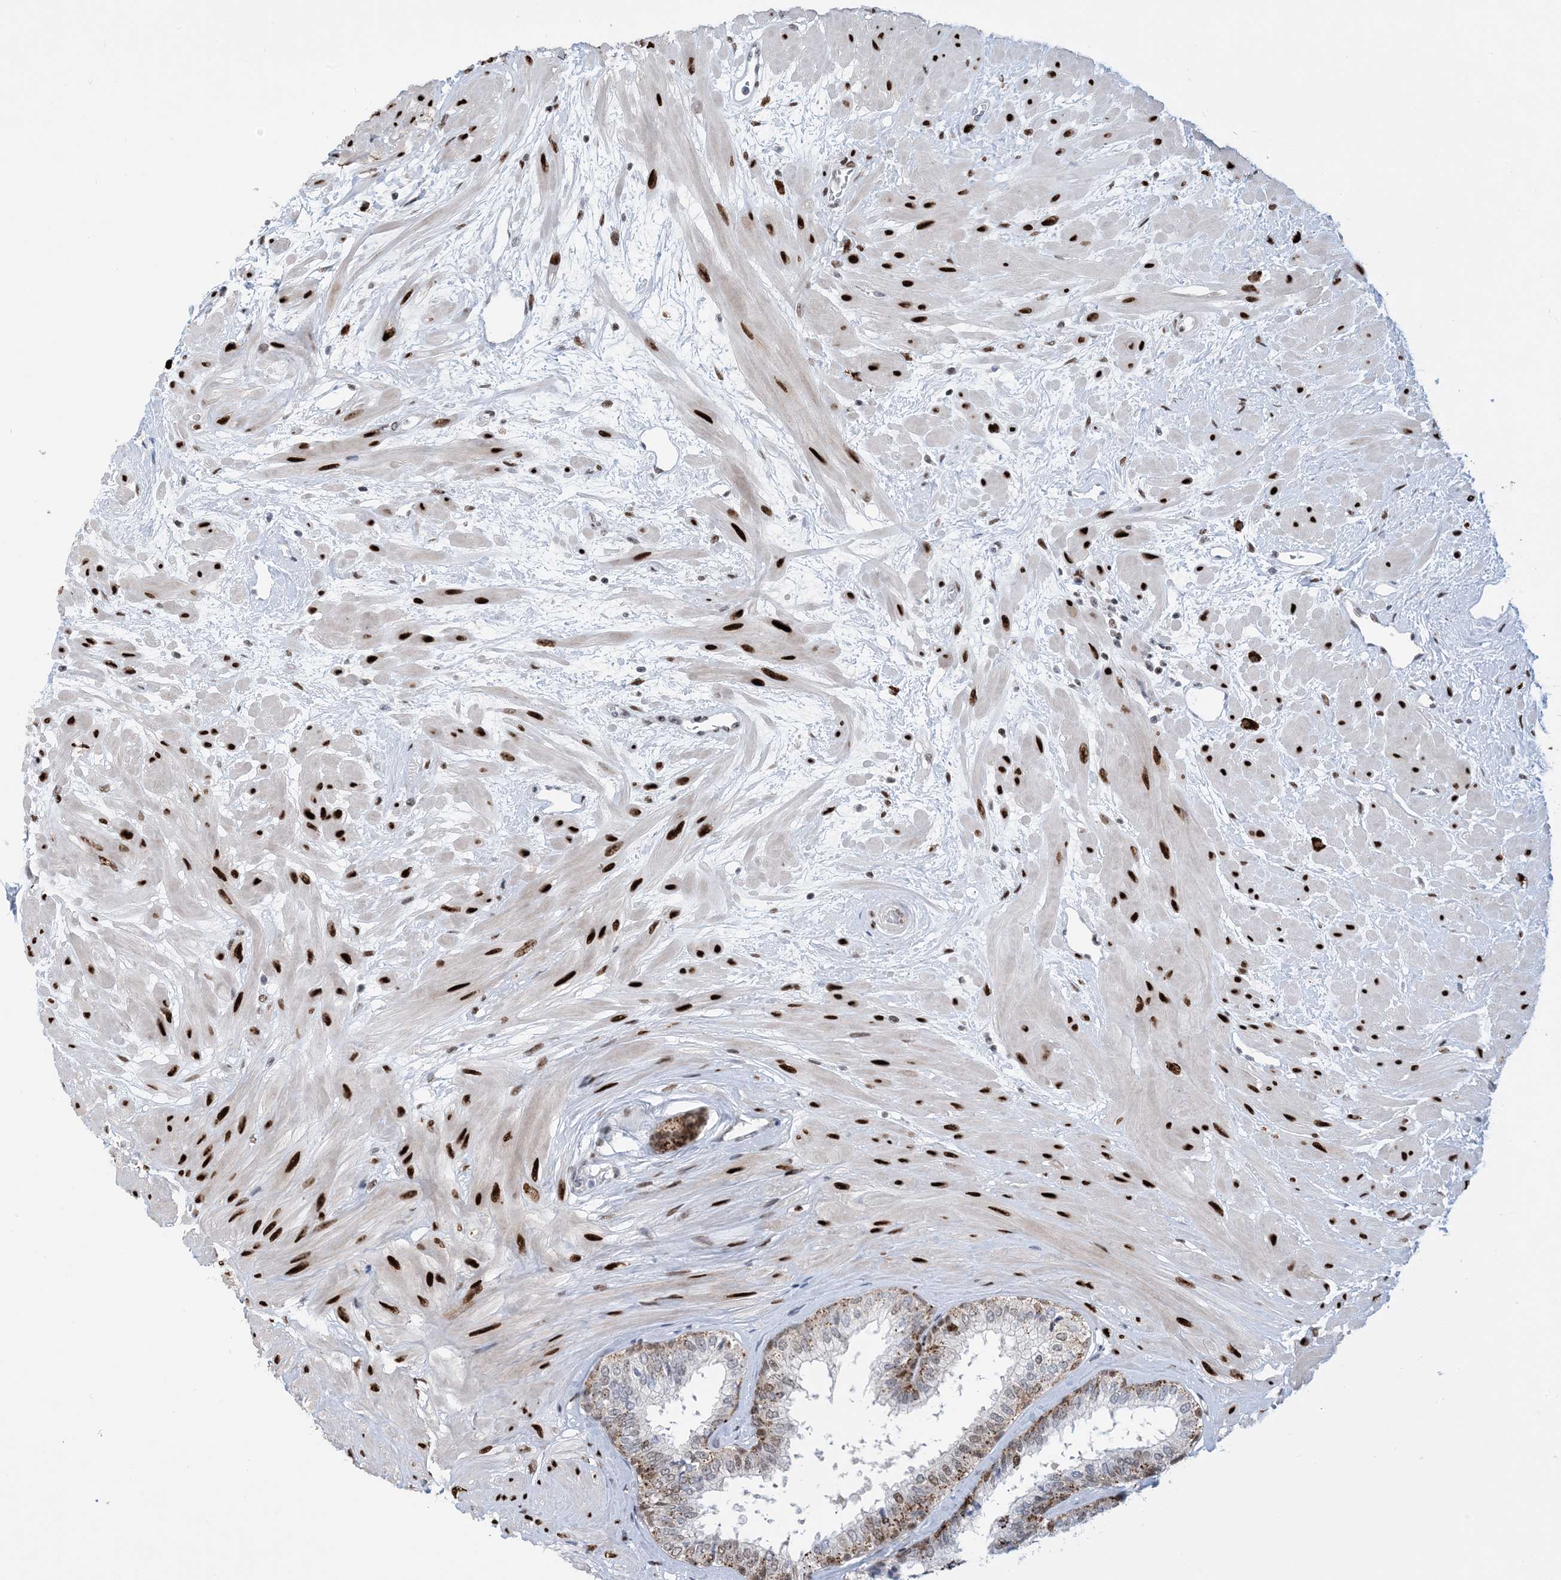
{"staining": {"intensity": "moderate", "quantity": "25%-75%", "location": "nuclear"}, "tissue": "prostate", "cell_type": "Glandular cells", "image_type": "normal", "snomed": [{"axis": "morphology", "description": "Normal tissue, NOS"}, {"axis": "topography", "description": "Prostate"}], "caption": "Immunohistochemical staining of benign human prostate demonstrates moderate nuclear protein positivity in approximately 25%-75% of glandular cells.", "gene": "TSPYL1", "patient": {"sex": "male", "age": 48}}